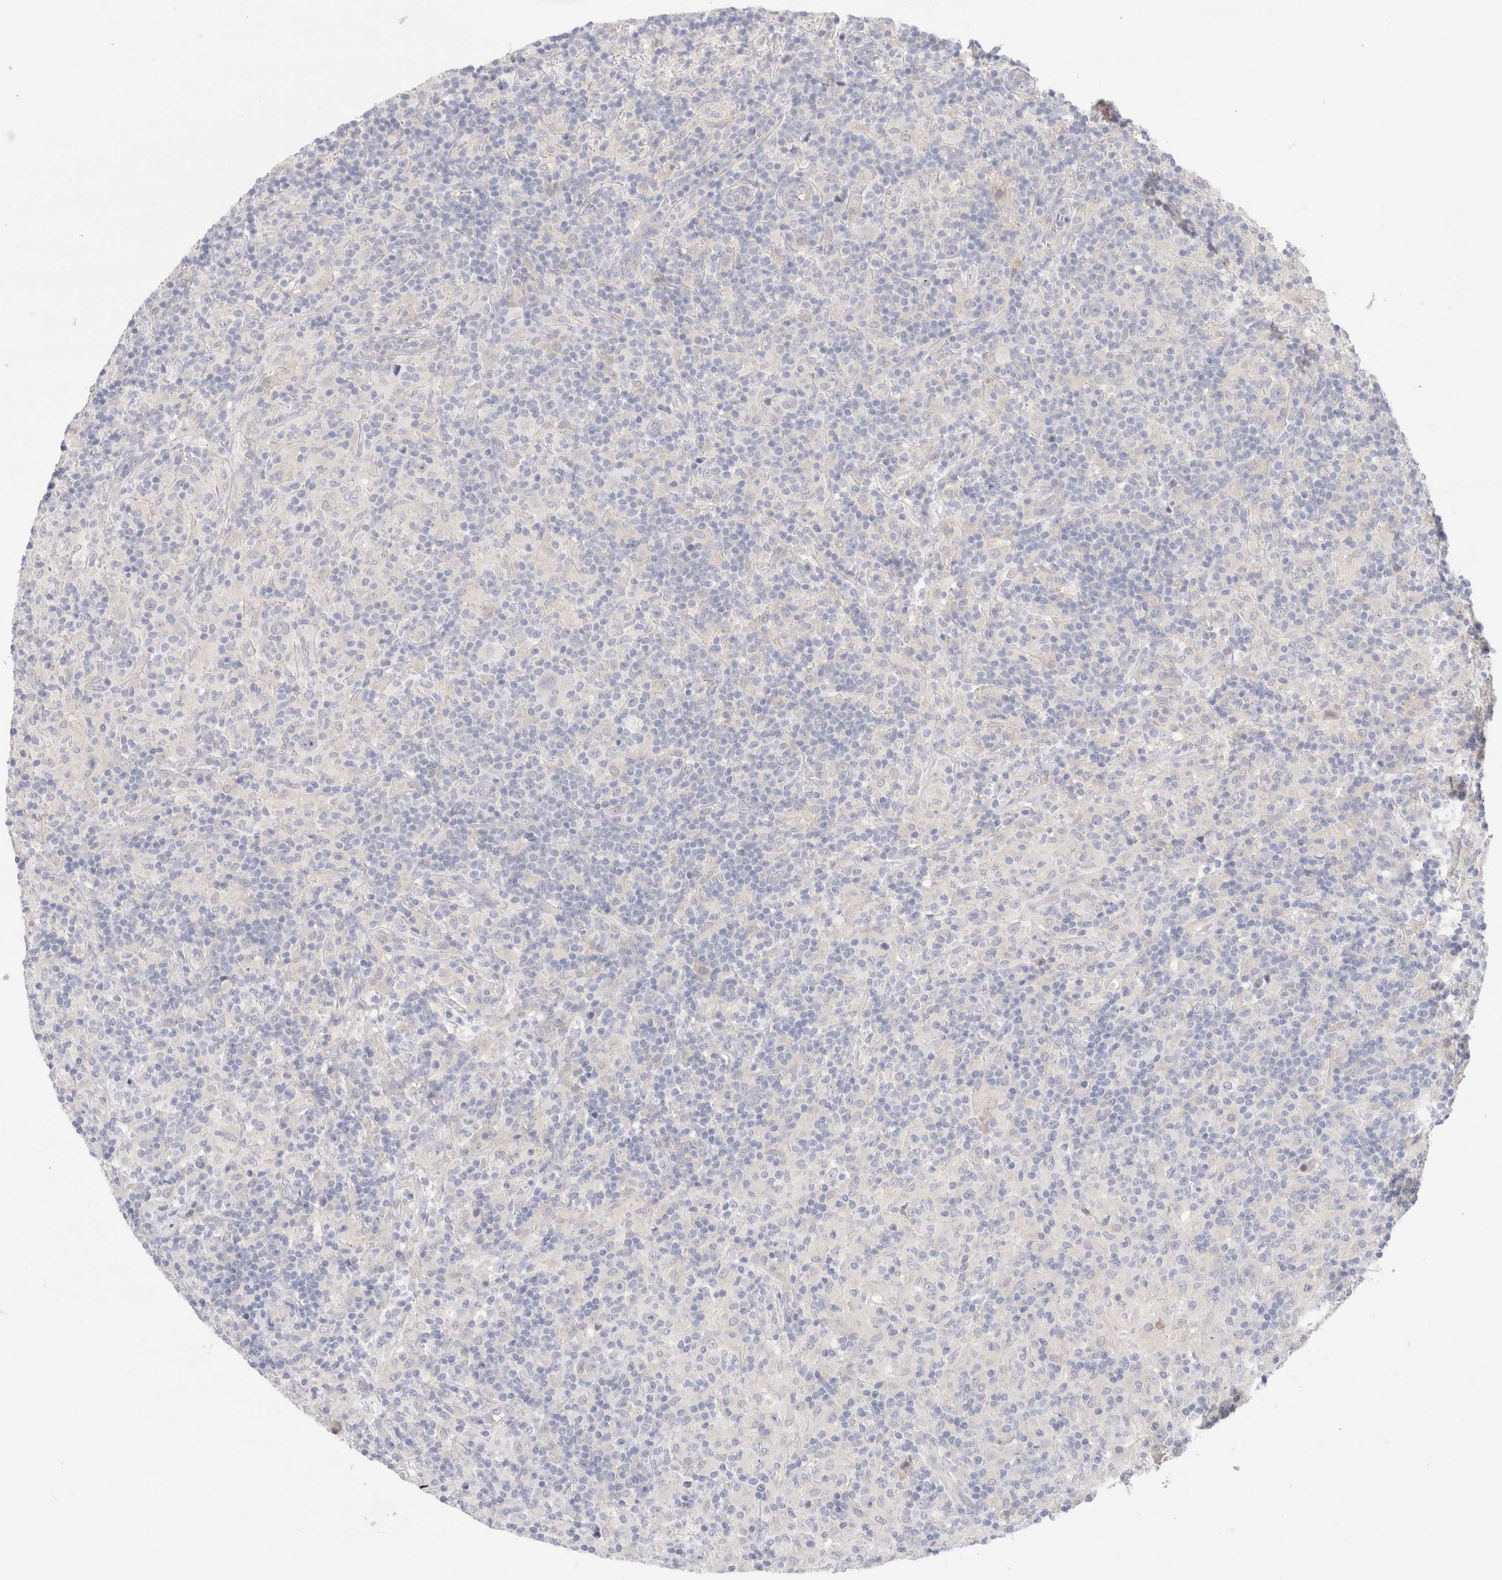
{"staining": {"intensity": "negative", "quantity": "none", "location": "none"}, "tissue": "lymphoma", "cell_type": "Tumor cells", "image_type": "cancer", "snomed": [{"axis": "morphology", "description": "Hodgkin's disease, NOS"}, {"axis": "topography", "description": "Lymph node"}], "caption": "High magnification brightfield microscopy of lymphoma stained with DAB (3,3'-diaminobenzidine) (brown) and counterstained with hematoxylin (blue): tumor cells show no significant positivity.", "gene": "SPATA20", "patient": {"sex": "male", "age": 70}}